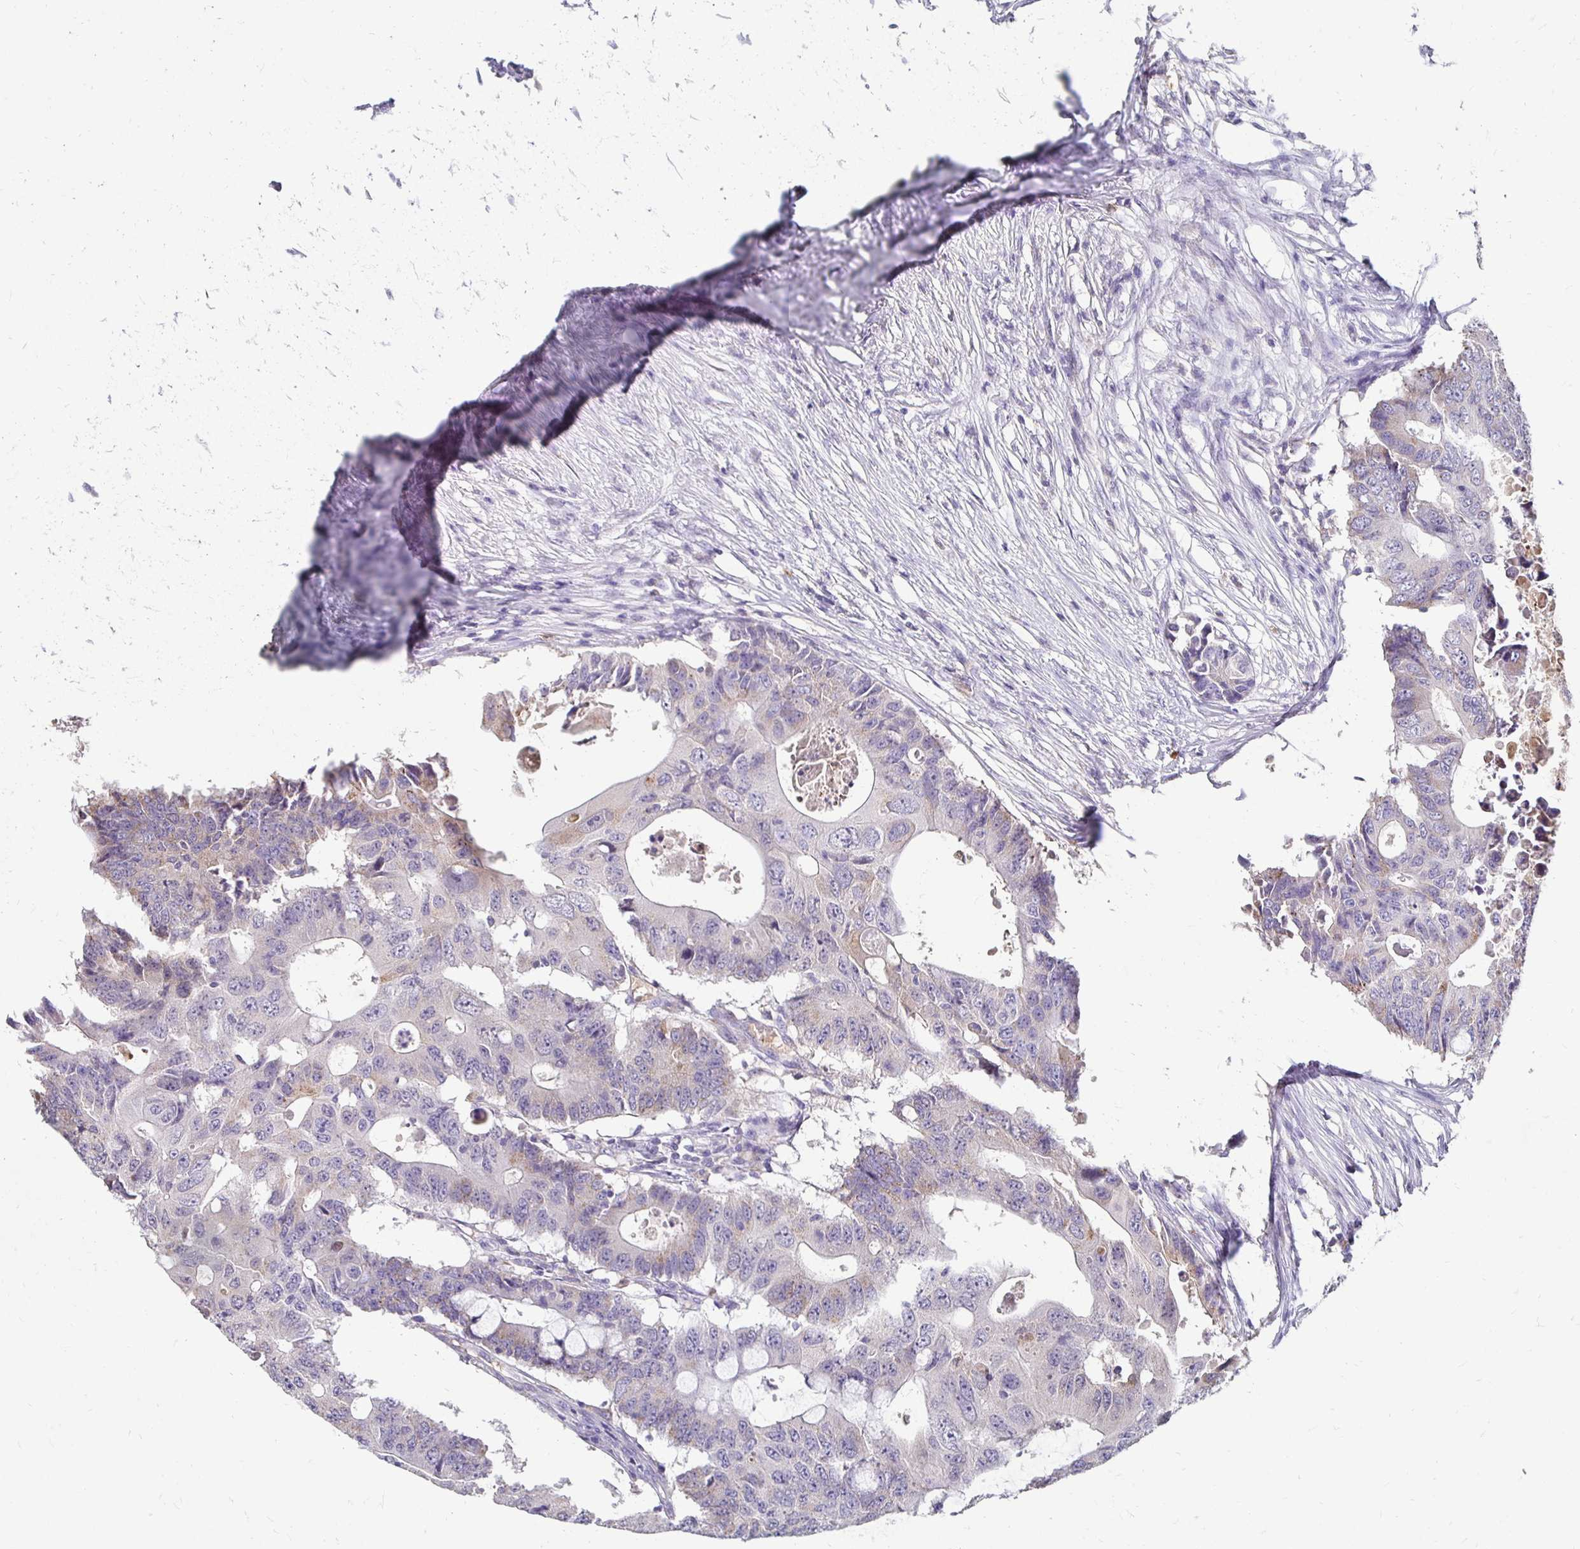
{"staining": {"intensity": "weak", "quantity": "<25%", "location": "cytoplasmic/membranous"}, "tissue": "colorectal cancer", "cell_type": "Tumor cells", "image_type": "cancer", "snomed": [{"axis": "morphology", "description": "Adenocarcinoma, NOS"}, {"axis": "topography", "description": "Colon"}], "caption": "Colorectal cancer stained for a protein using immunohistochemistry (IHC) demonstrates no staining tumor cells.", "gene": "GK2", "patient": {"sex": "male", "age": 71}}